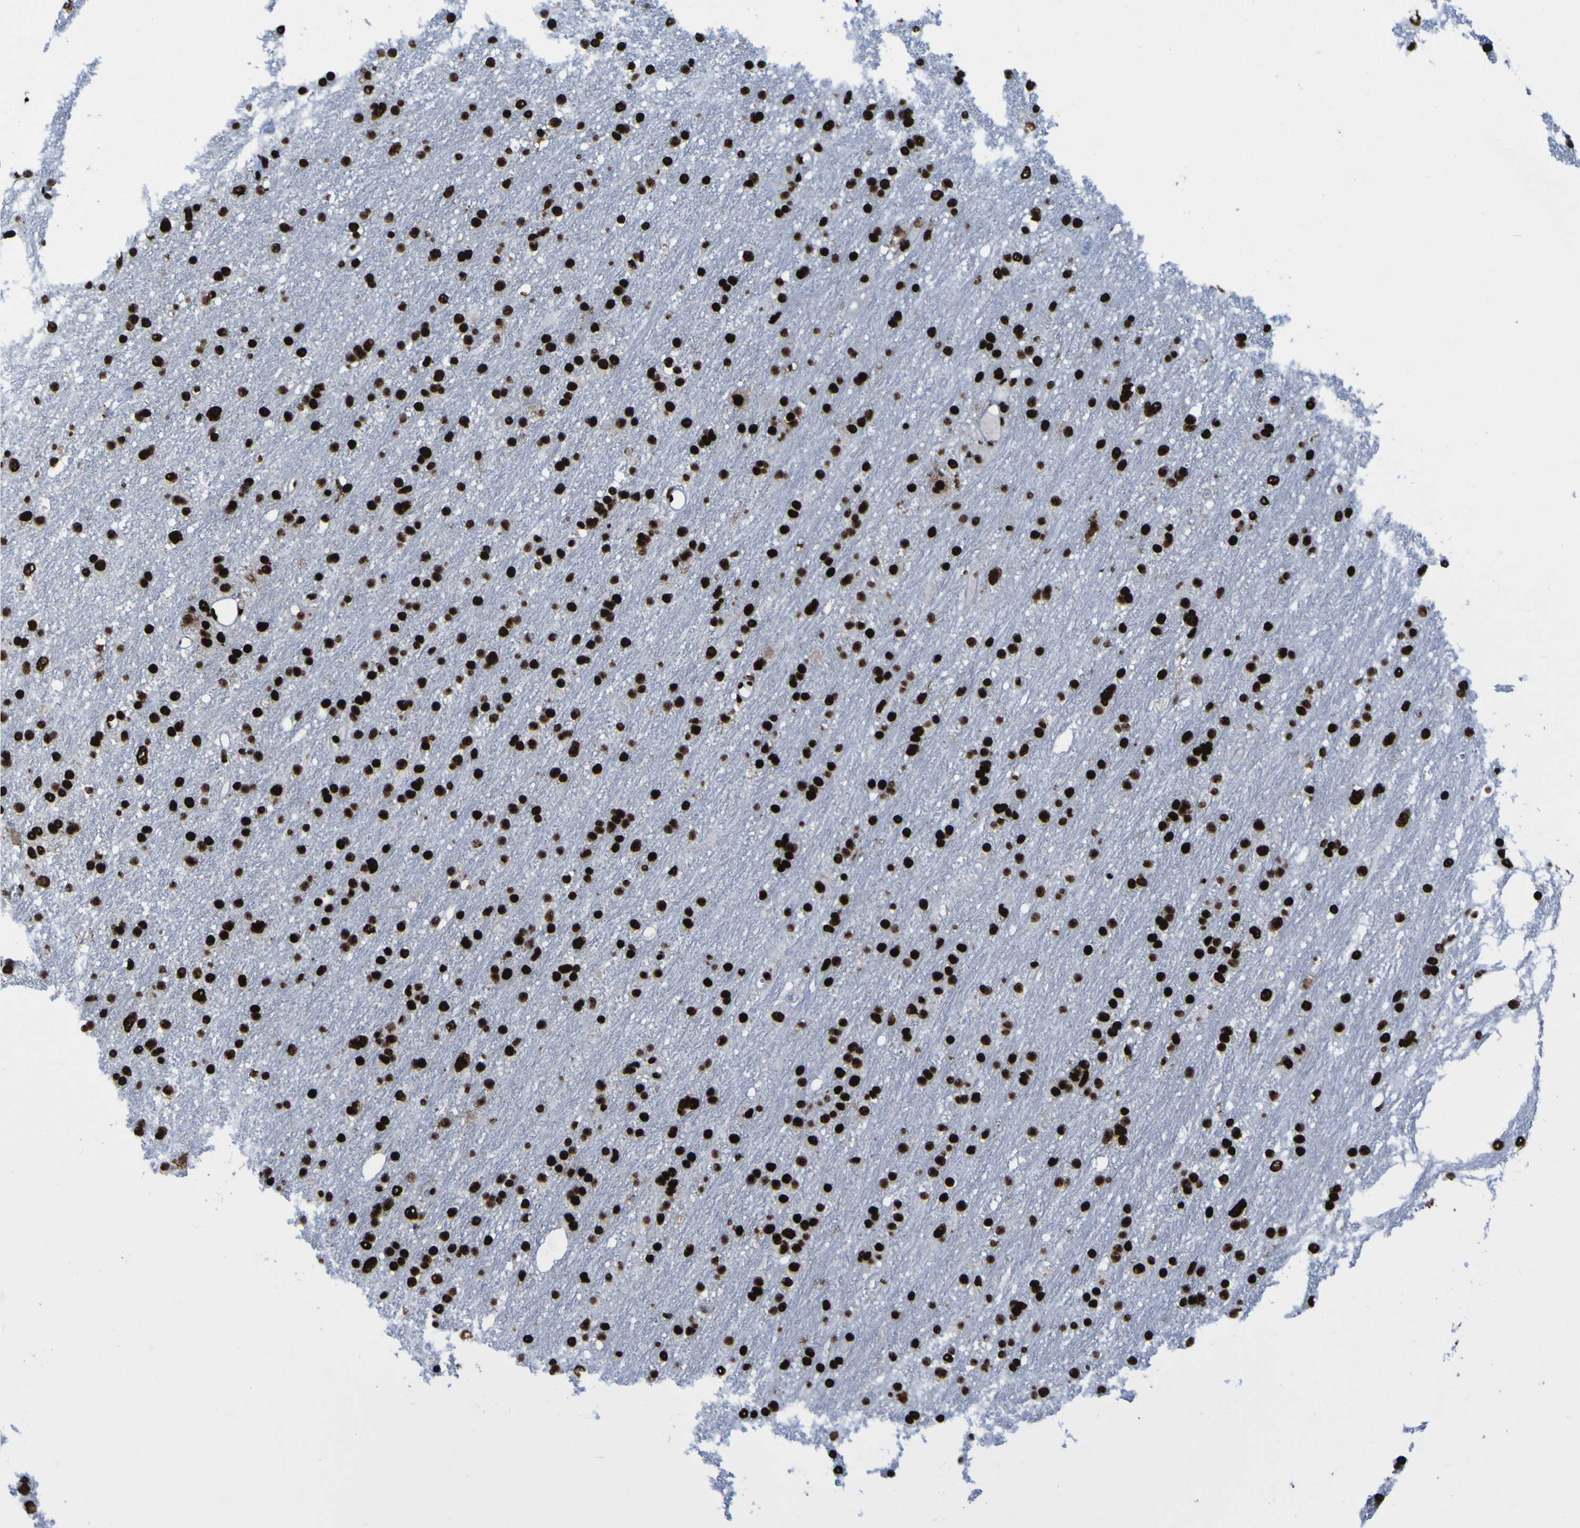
{"staining": {"intensity": "strong", "quantity": ">75%", "location": "nuclear"}, "tissue": "glioma", "cell_type": "Tumor cells", "image_type": "cancer", "snomed": [{"axis": "morphology", "description": "Glioma, malignant, Low grade"}, {"axis": "topography", "description": "Brain"}], "caption": "IHC histopathology image of human glioma stained for a protein (brown), which demonstrates high levels of strong nuclear positivity in approximately >75% of tumor cells.", "gene": "NPM1", "patient": {"sex": "male", "age": 77}}